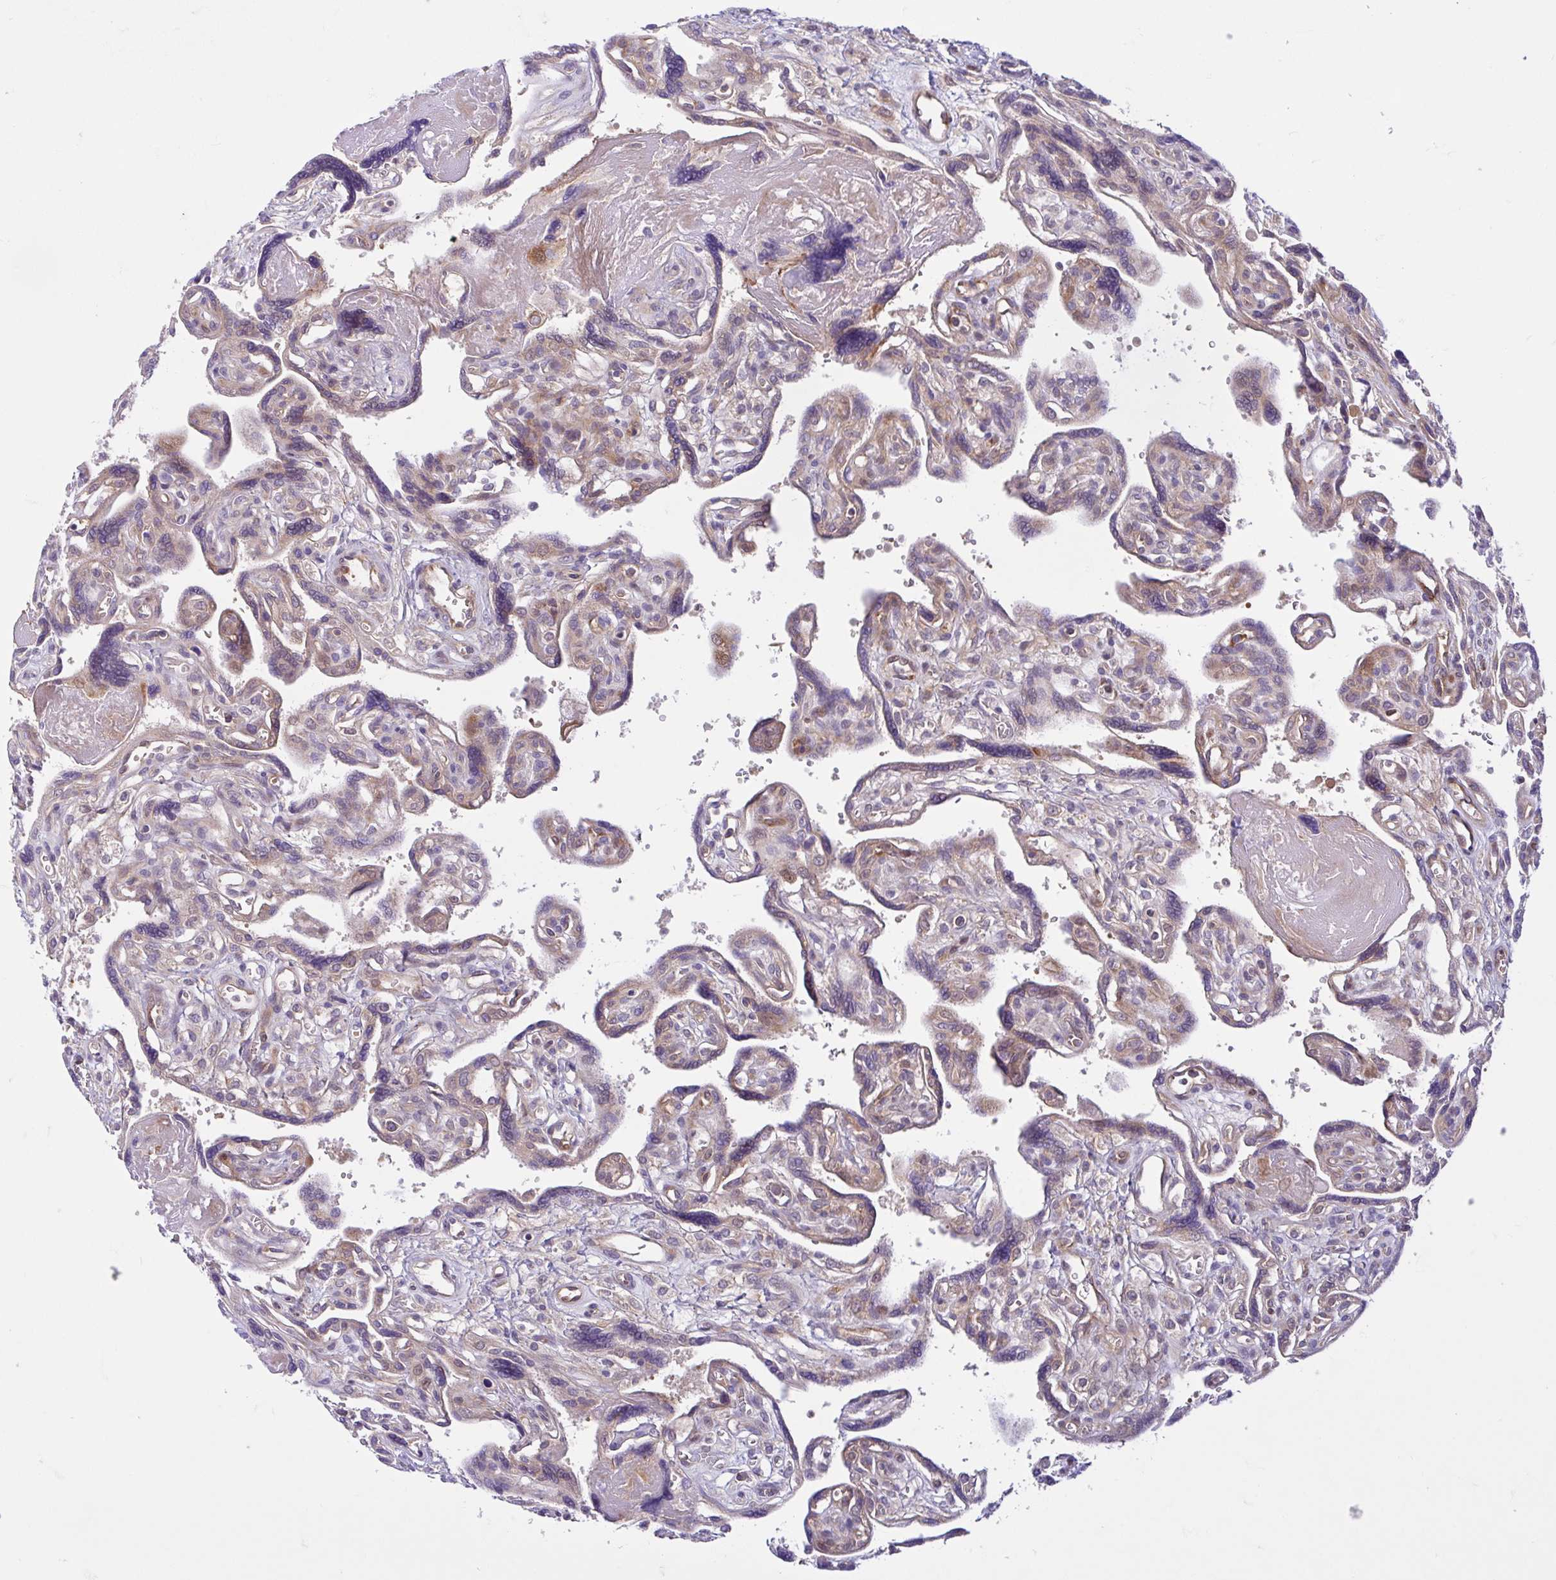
{"staining": {"intensity": "moderate", "quantity": "25%-75%", "location": "cytoplasmic/membranous"}, "tissue": "placenta", "cell_type": "Trophoblastic cells", "image_type": "normal", "snomed": [{"axis": "morphology", "description": "Normal tissue, NOS"}, {"axis": "topography", "description": "Placenta"}], "caption": "The micrograph reveals a brown stain indicating the presence of a protein in the cytoplasmic/membranous of trophoblastic cells in placenta. The protein is shown in brown color, while the nuclei are stained blue.", "gene": "NTPCR", "patient": {"sex": "female", "age": 39}}